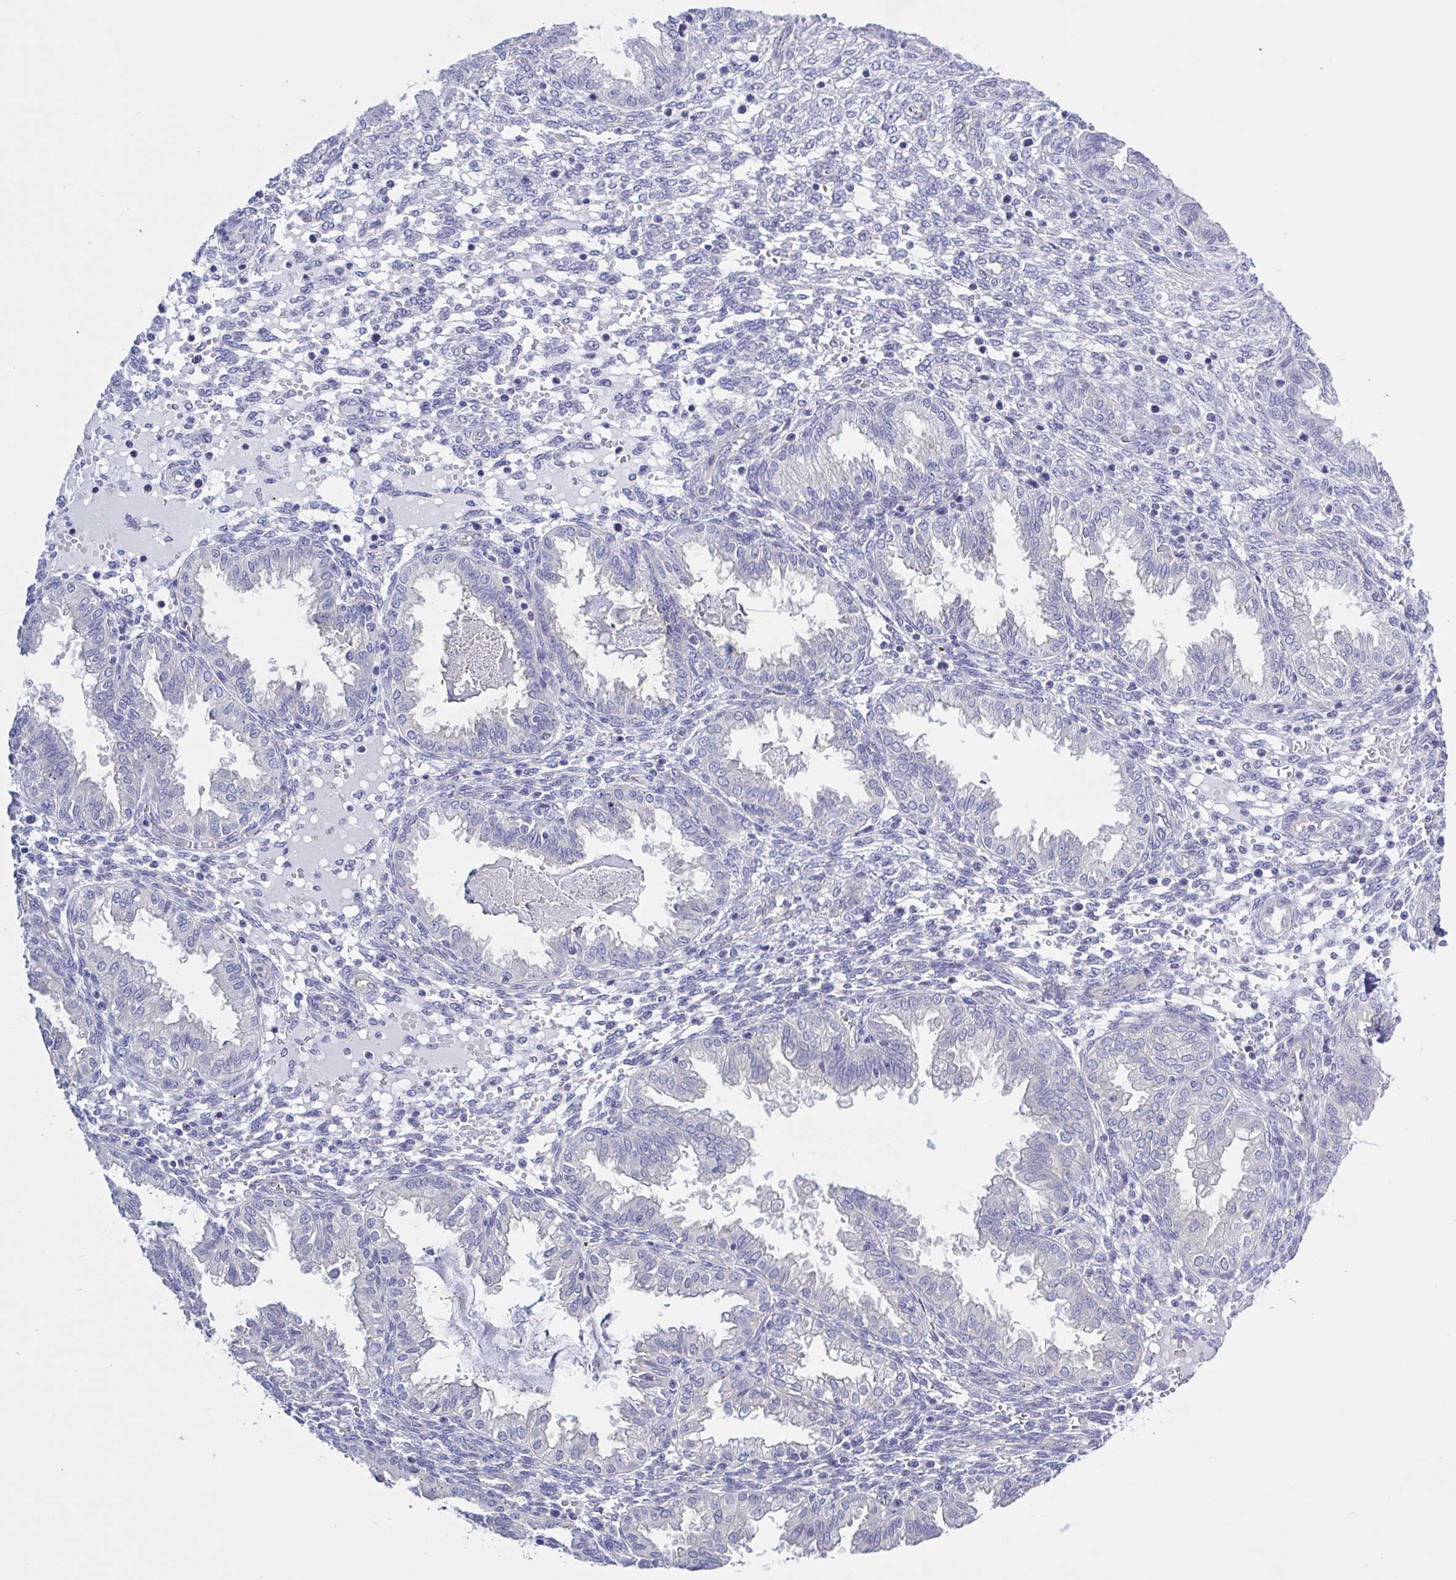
{"staining": {"intensity": "negative", "quantity": "none", "location": "none"}, "tissue": "endometrium", "cell_type": "Cells in endometrial stroma", "image_type": "normal", "snomed": [{"axis": "morphology", "description": "Normal tissue, NOS"}, {"axis": "topography", "description": "Endometrium"}], "caption": "The IHC photomicrograph has no significant positivity in cells in endometrial stroma of endometrium.", "gene": "CHMP5", "patient": {"sex": "female", "age": 33}}